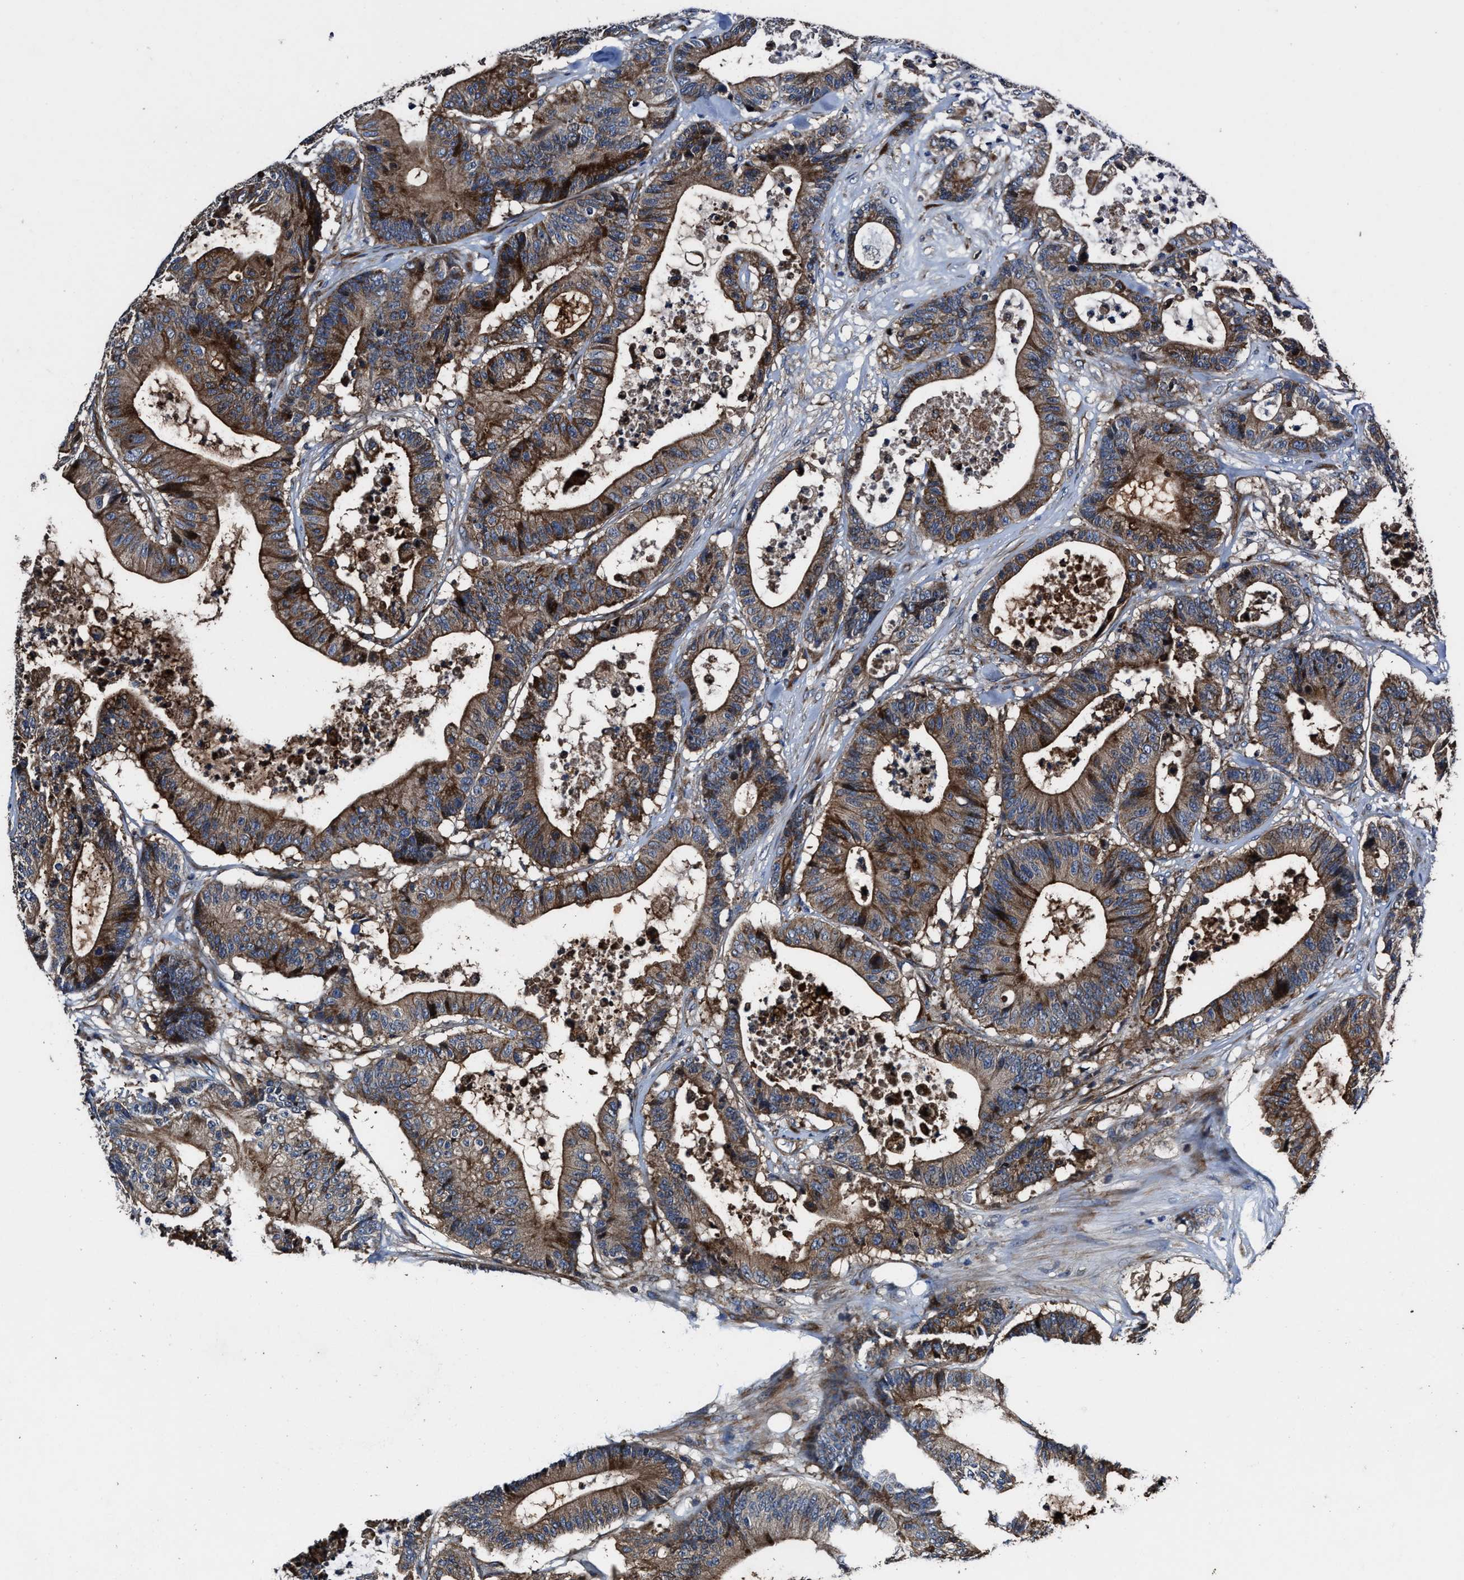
{"staining": {"intensity": "moderate", "quantity": ">75%", "location": "cytoplasmic/membranous"}, "tissue": "colorectal cancer", "cell_type": "Tumor cells", "image_type": "cancer", "snomed": [{"axis": "morphology", "description": "Adenocarcinoma, NOS"}, {"axis": "topography", "description": "Colon"}], "caption": "This photomicrograph displays immunohistochemistry (IHC) staining of human colorectal adenocarcinoma, with medium moderate cytoplasmic/membranous expression in approximately >75% of tumor cells.", "gene": "PTAR1", "patient": {"sex": "female", "age": 84}}